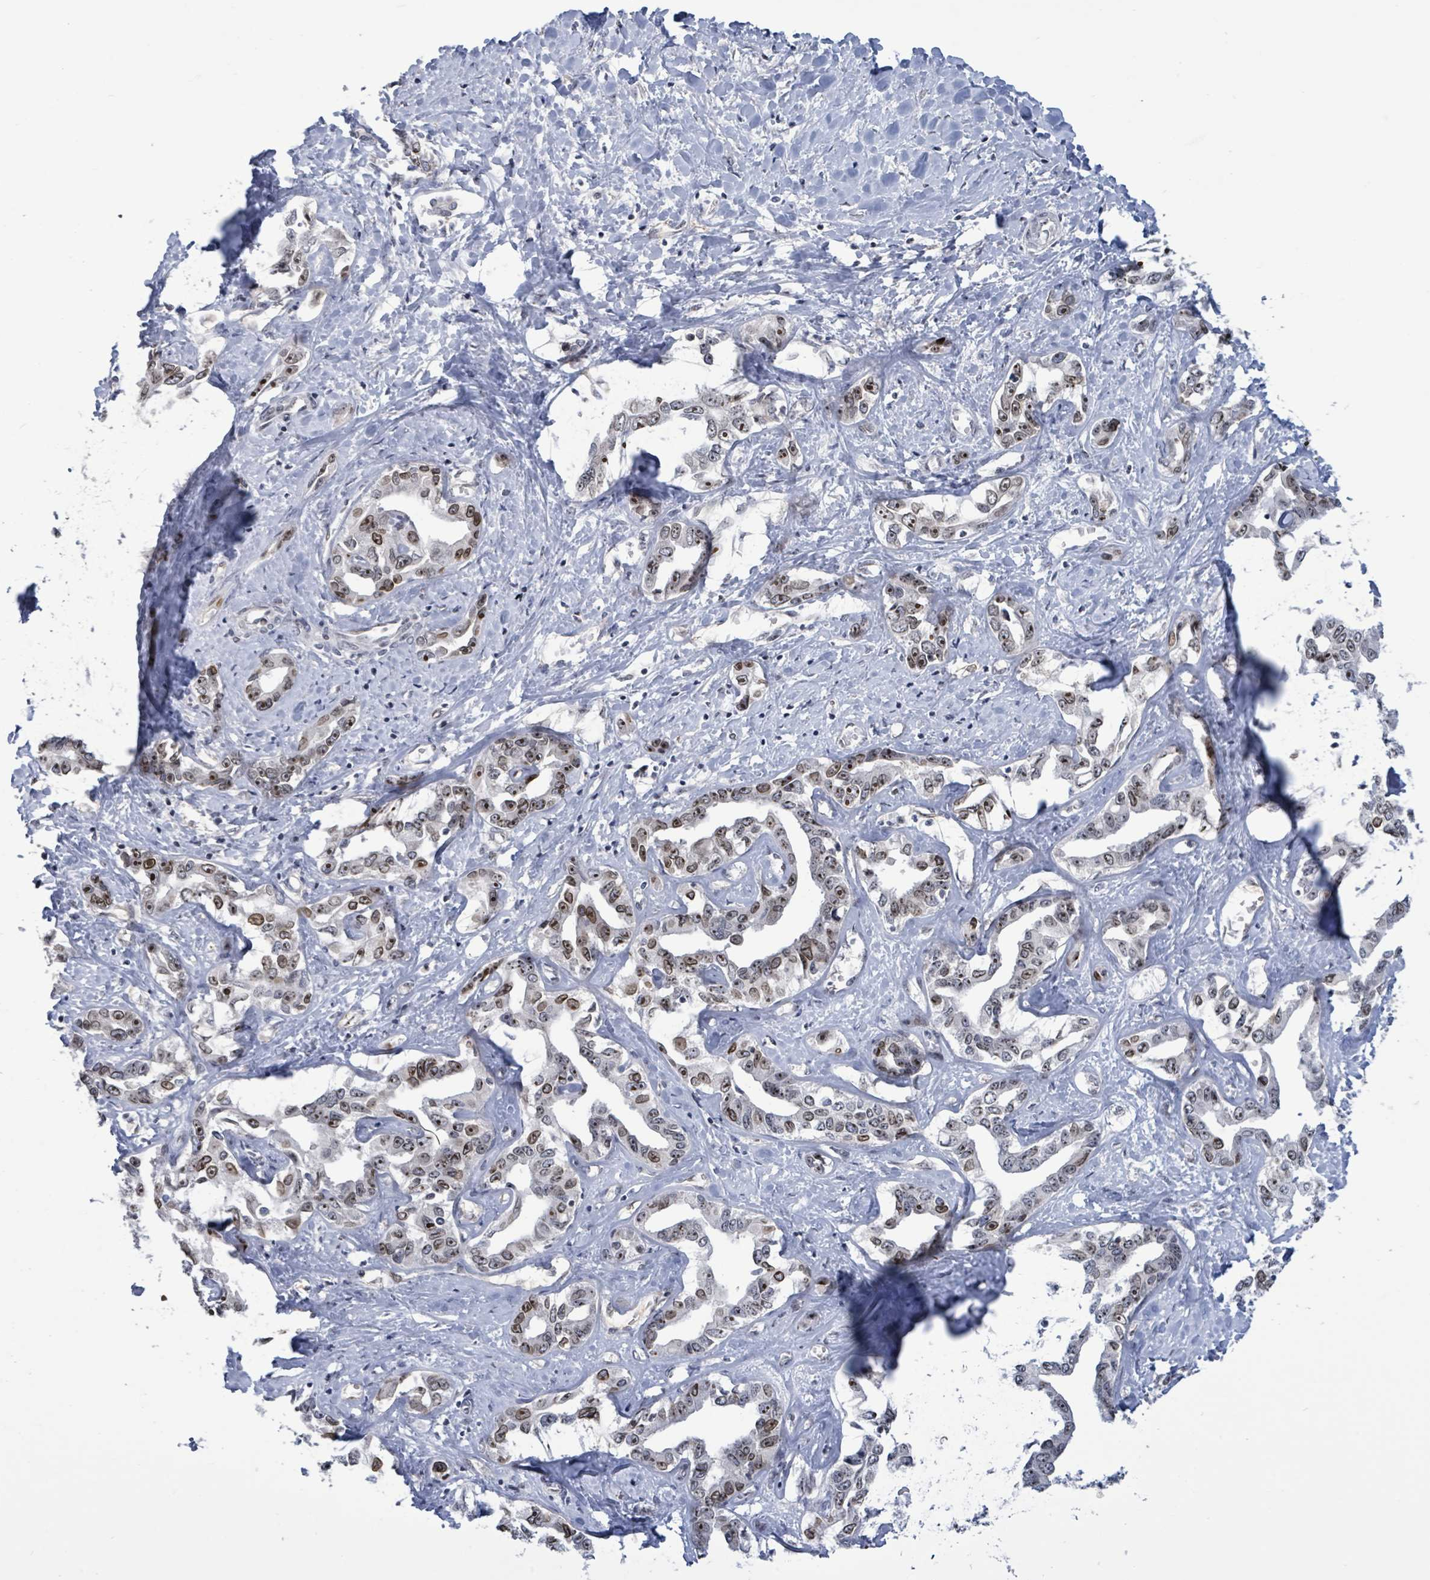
{"staining": {"intensity": "moderate", "quantity": ">75%", "location": "nuclear"}, "tissue": "liver cancer", "cell_type": "Tumor cells", "image_type": "cancer", "snomed": [{"axis": "morphology", "description": "Cholangiocarcinoma"}, {"axis": "topography", "description": "Liver"}], "caption": "Immunohistochemical staining of liver cancer demonstrates medium levels of moderate nuclear positivity in about >75% of tumor cells. (DAB (3,3'-diaminobenzidine) IHC, brown staining for protein, blue staining for nuclei).", "gene": "RRN3", "patient": {"sex": "male", "age": 59}}